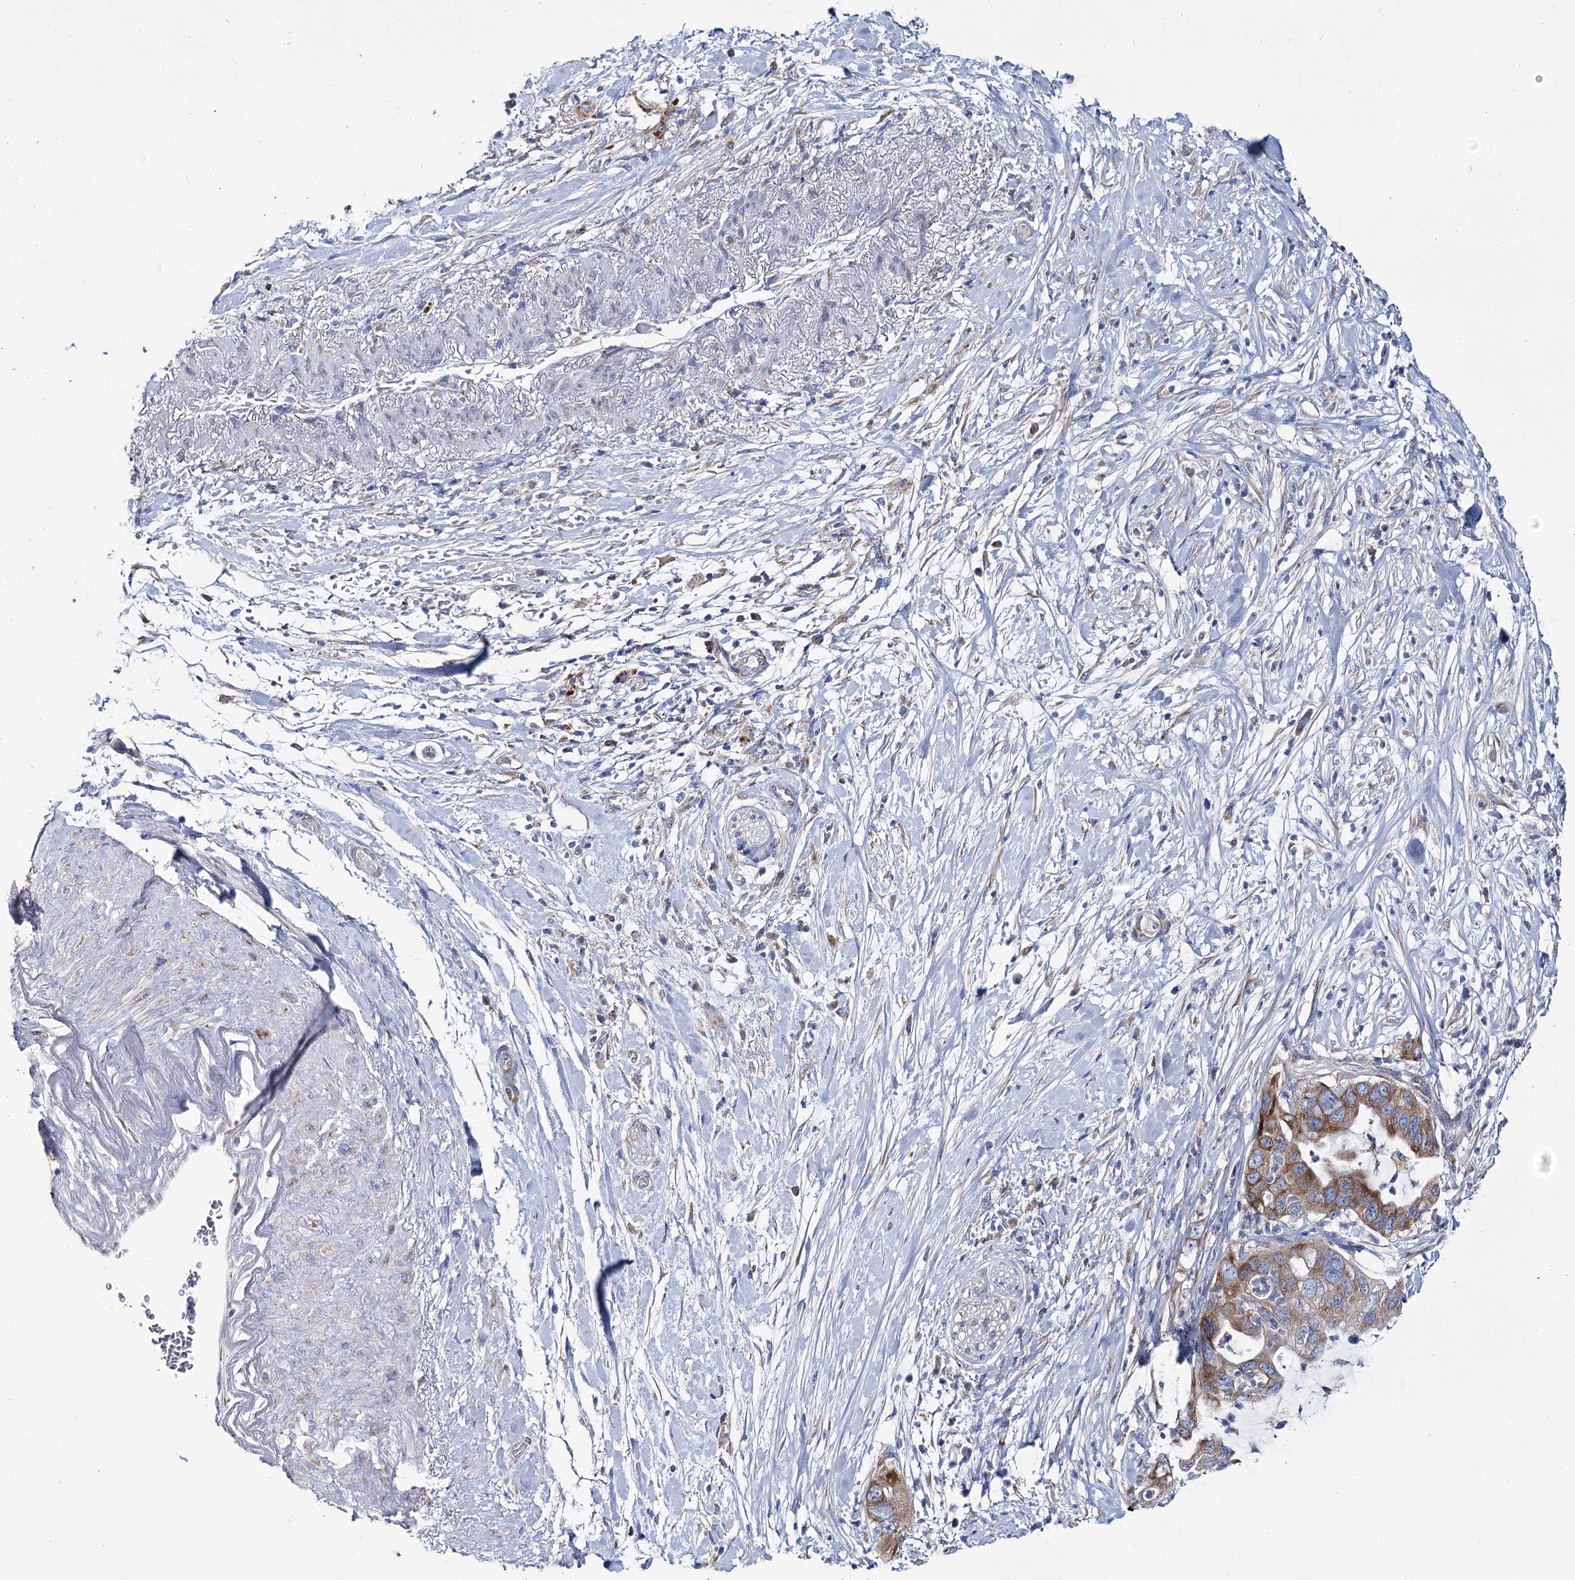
{"staining": {"intensity": "moderate", "quantity": ">75%", "location": "cytoplasmic/membranous"}, "tissue": "pancreatic cancer", "cell_type": "Tumor cells", "image_type": "cancer", "snomed": [{"axis": "morphology", "description": "Adenocarcinoma, NOS"}, {"axis": "topography", "description": "Pancreas"}], "caption": "Protein expression analysis of pancreatic cancer reveals moderate cytoplasmic/membranous expression in about >75% of tumor cells.", "gene": "THUMPD3", "patient": {"sex": "female", "age": 71}}